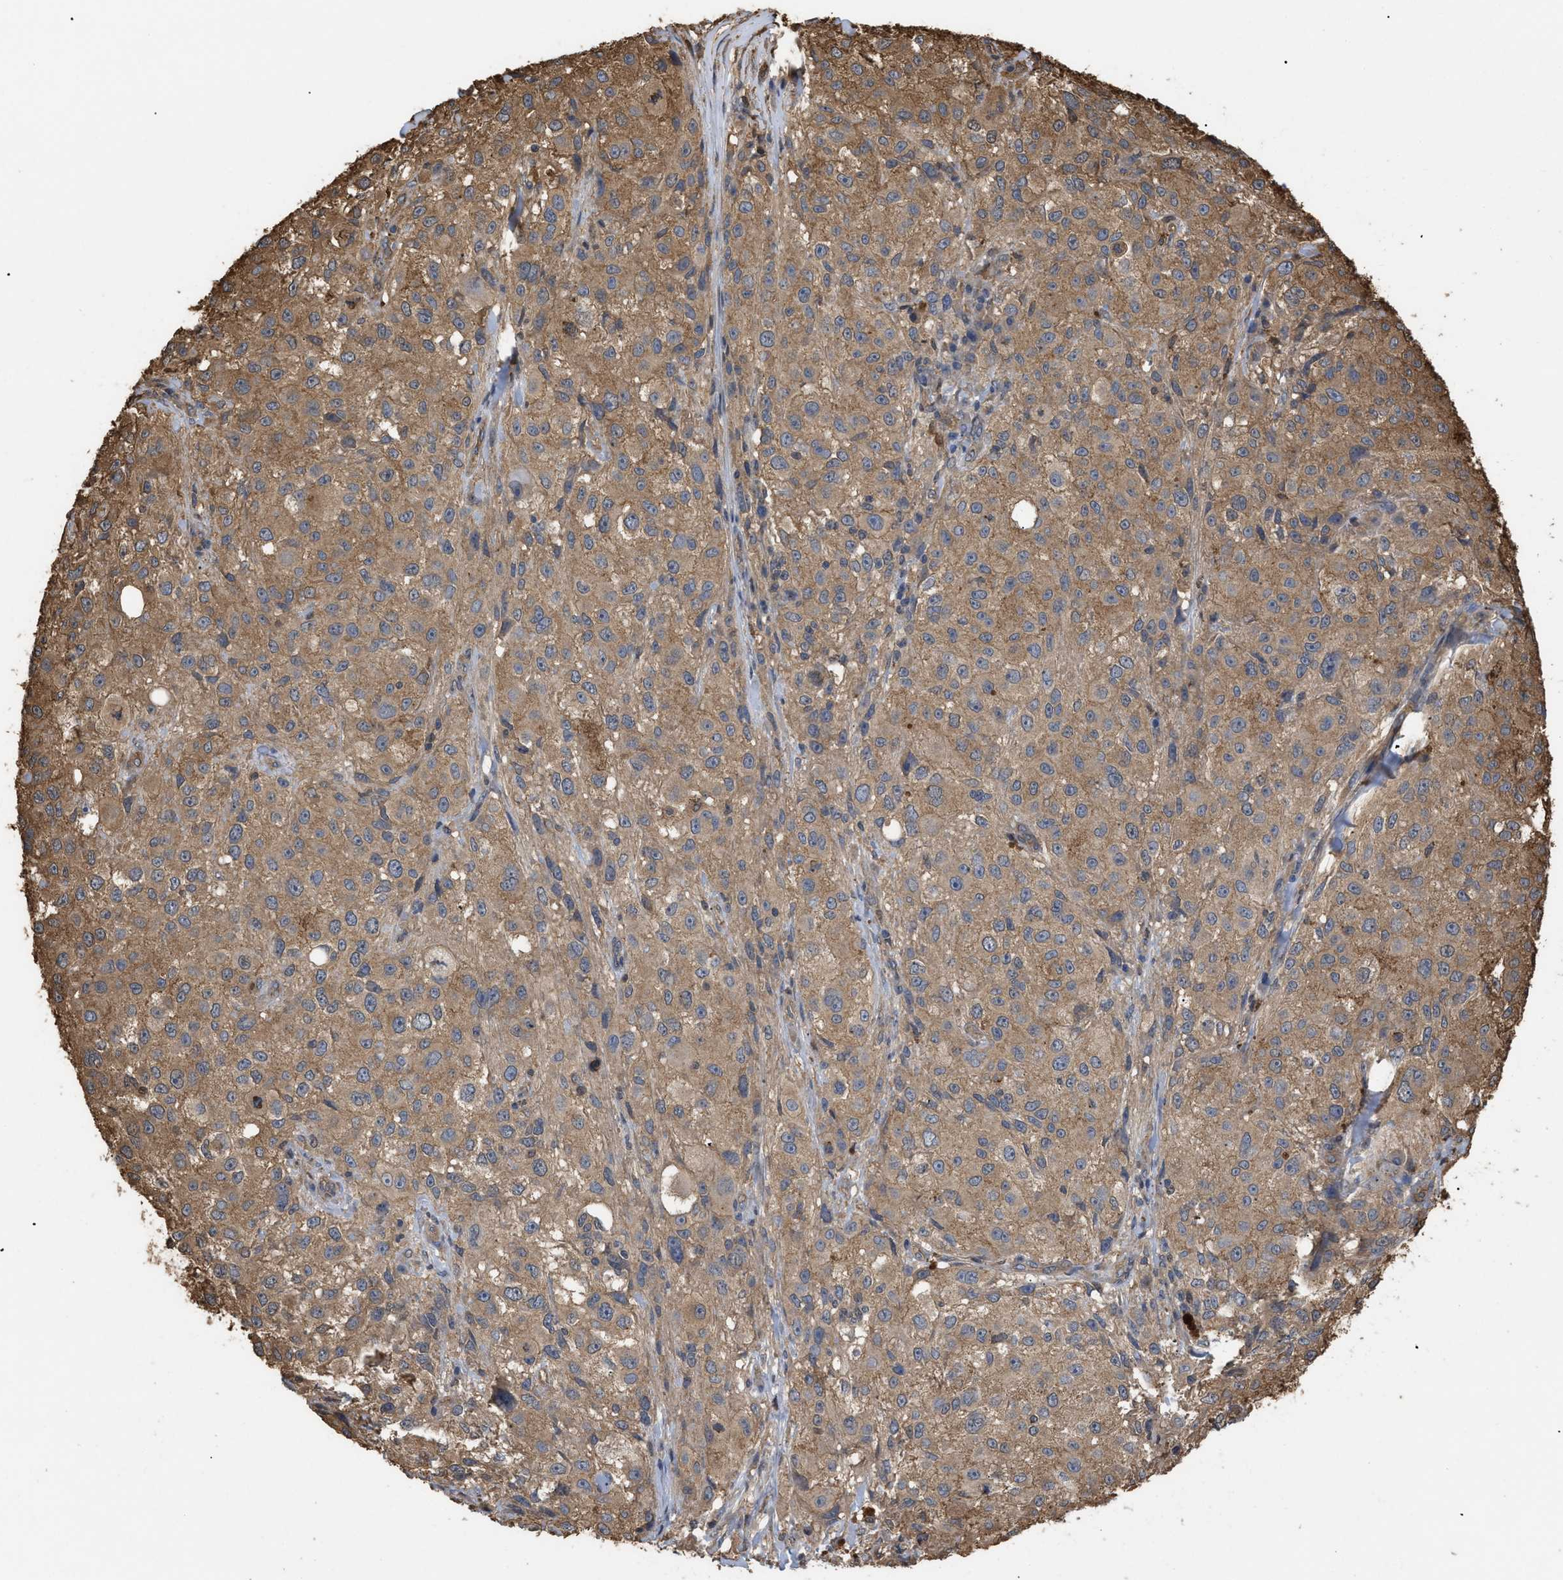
{"staining": {"intensity": "moderate", "quantity": ">75%", "location": "cytoplasmic/membranous"}, "tissue": "melanoma", "cell_type": "Tumor cells", "image_type": "cancer", "snomed": [{"axis": "morphology", "description": "Necrosis, NOS"}, {"axis": "morphology", "description": "Malignant melanoma, NOS"}, {"axis": "topography", "description": "Skin"}], "caption": "Immunohistochemistry of malignant melanoma reveals medium levels of moderate cytoplasmic/membranous expression in about >75% of tumor cells.", "gene": "CALM1", "patient": {"sex": "female", "age": 87}}